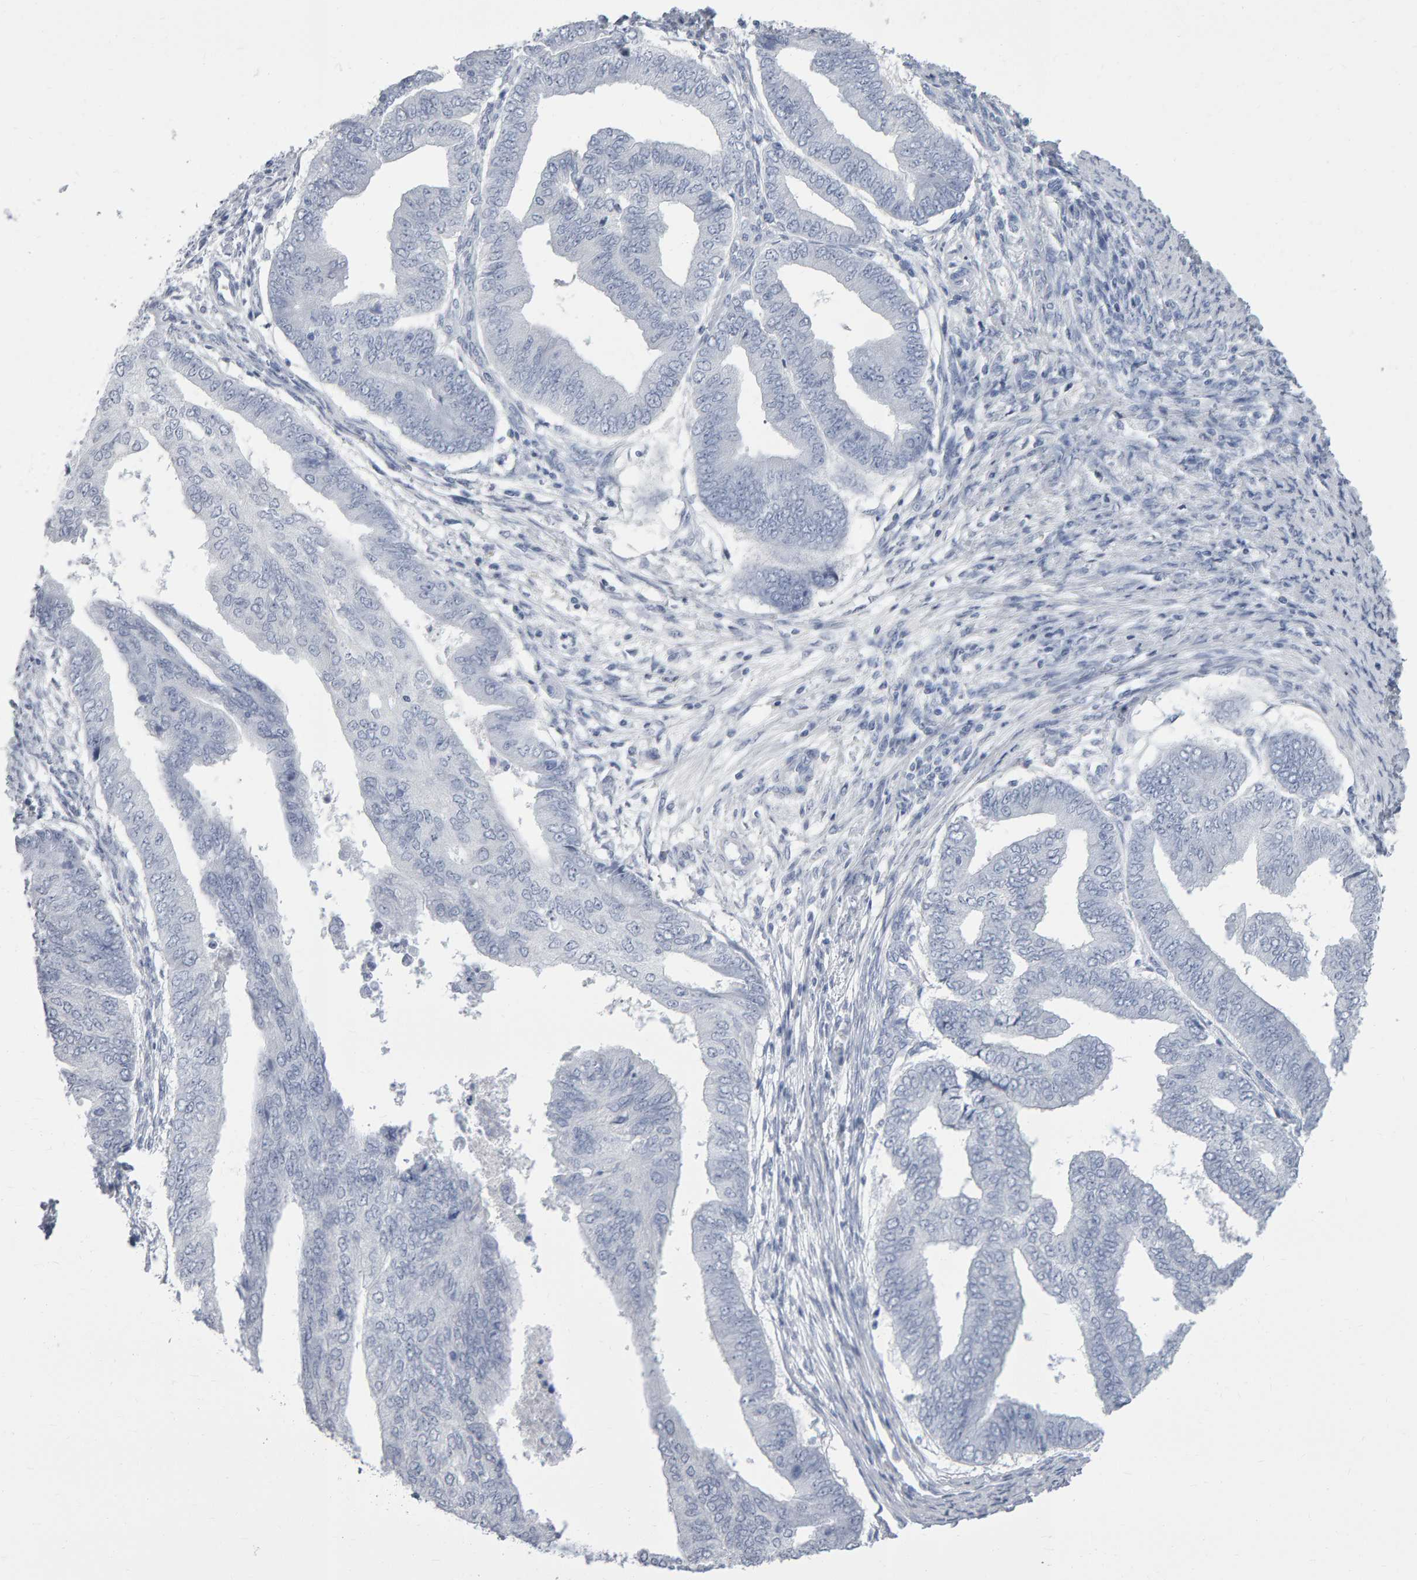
{"staining": {"intensity": "negative", "quantity": "none", "location": "none"}, "tissue": "endometrial cancer", "cell_type": "Tumor cells", "image_type": "cancer", "snomed": [{"axis": "morphology", "description": "Polyp, NOS"}, {"axis": "morphology", "description": "Adenocarcinoma, NOS"}, {"axis": "morphology", "description": "Adenoma, NOS"}, {"axis": "topography", "description": "Endometrium"}], "caption": "A photomicrograph of human endometrial adenoma is negative for staining in tumor cells. Brightfield microscopy of IHC stained with DAB (3,3'-diaminobenzidine) (brown) and hematoxylin (blue), captured at high magnification.", "gene": "NCDN", "patient": {"sex": "female", "age": 79}}